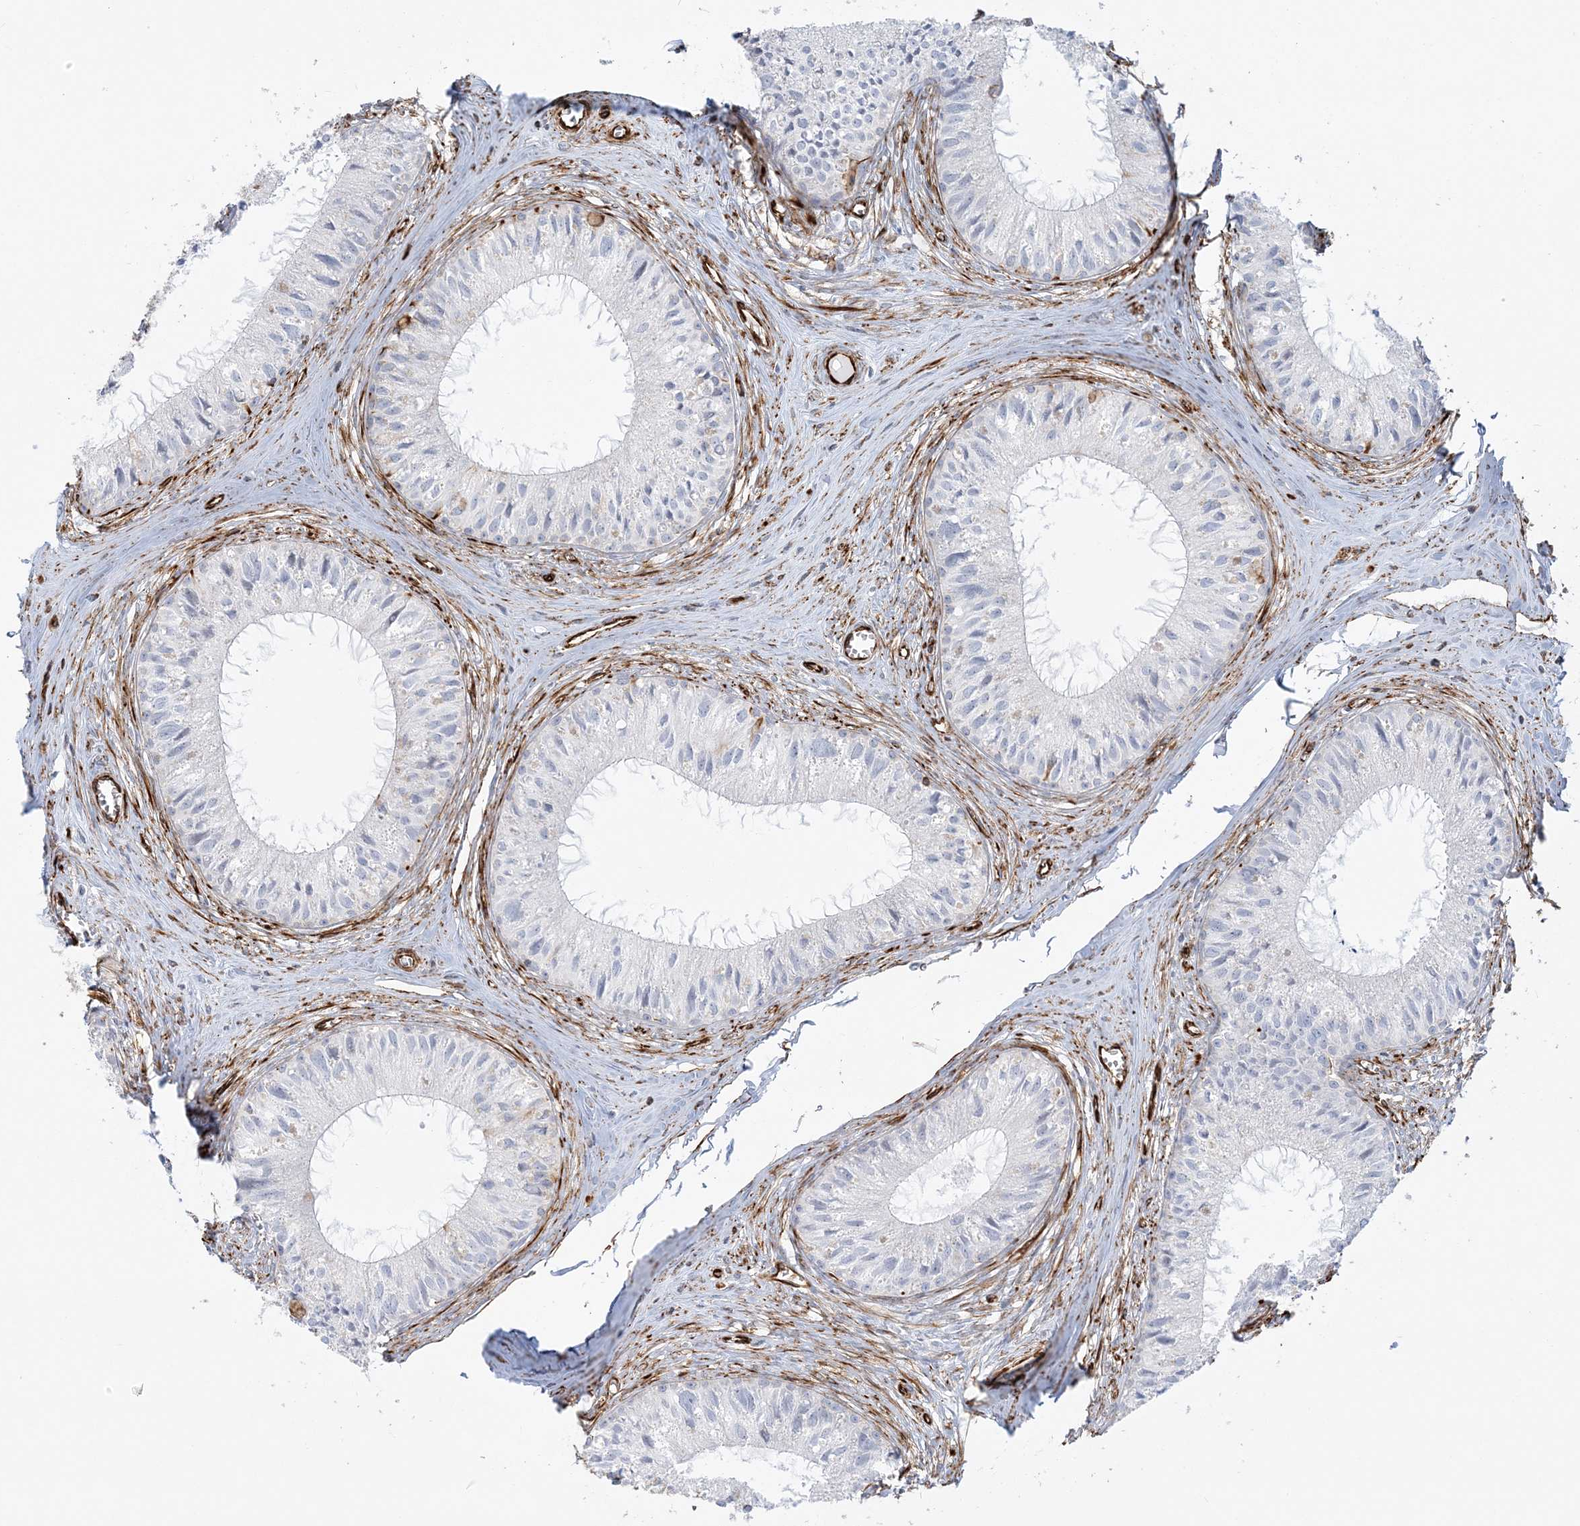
{"staining": {"intensity": "strong", "quantity": "<25%", "location": "cytoplasmic/membranous"}, "tissue": "epididymis", "cell_type": "Glandular cells", "image_type": "normal", "snomed": [{"axis": "morphology", "description": "Normal tissue, NOS"}, {"axis": "topography", "description": "Epididymis"}], "caption": "Approximately <25% of glandular cells in normal human epididymis show strong cytoplasmic/membranous protein staining as visualized by brown immunohistochemical staining.", "gene": "SCLT1", "patient": {"sex": "male", "age": 36}}